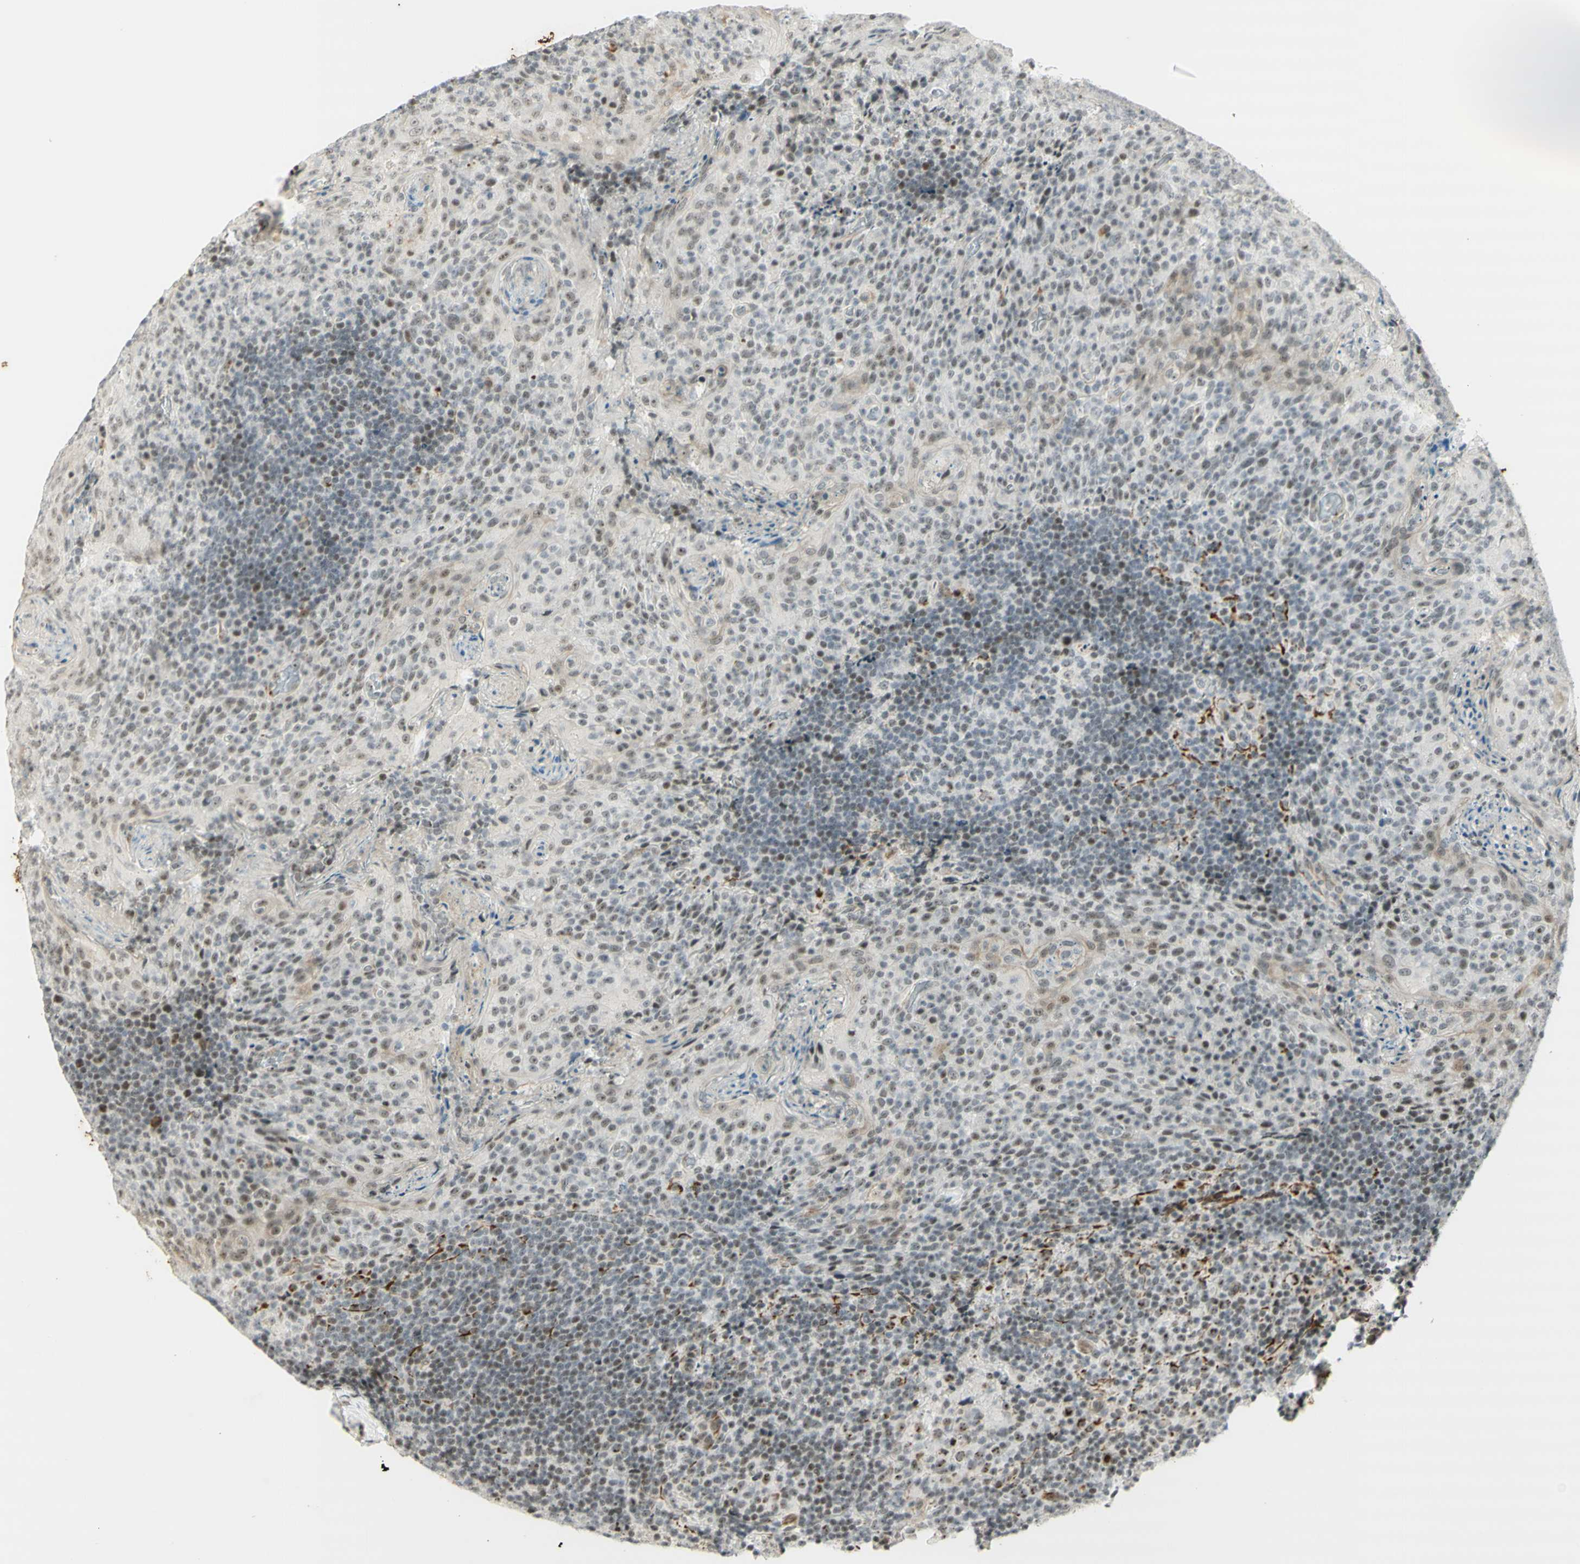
{"staining": {"intensity": "weak", "quantity": "25%-75%", "location": "nuclear"}, "tissue": "tonsil", "cell_type": "Germinal center cells", "image_type": "normal", "snomed": [{"axis": "morphology", "description": "Normal tissue, NOS"}, {"axis": "topography", "description": "Tonsil"}], "caption": "Unremarkable tonsil was stained to show a protein in brown. There is low levels of weak nuclear expression in approximately 25%-75% of germinal center cells. The protein is stained brown, and the nuclei are stained in blue (DAB (3,3'-diaminobenzidine) IHC with brightfield microscopy, high magnification).", "gene": "IRF1", "patient": {"sex": "male", "age": 17}}